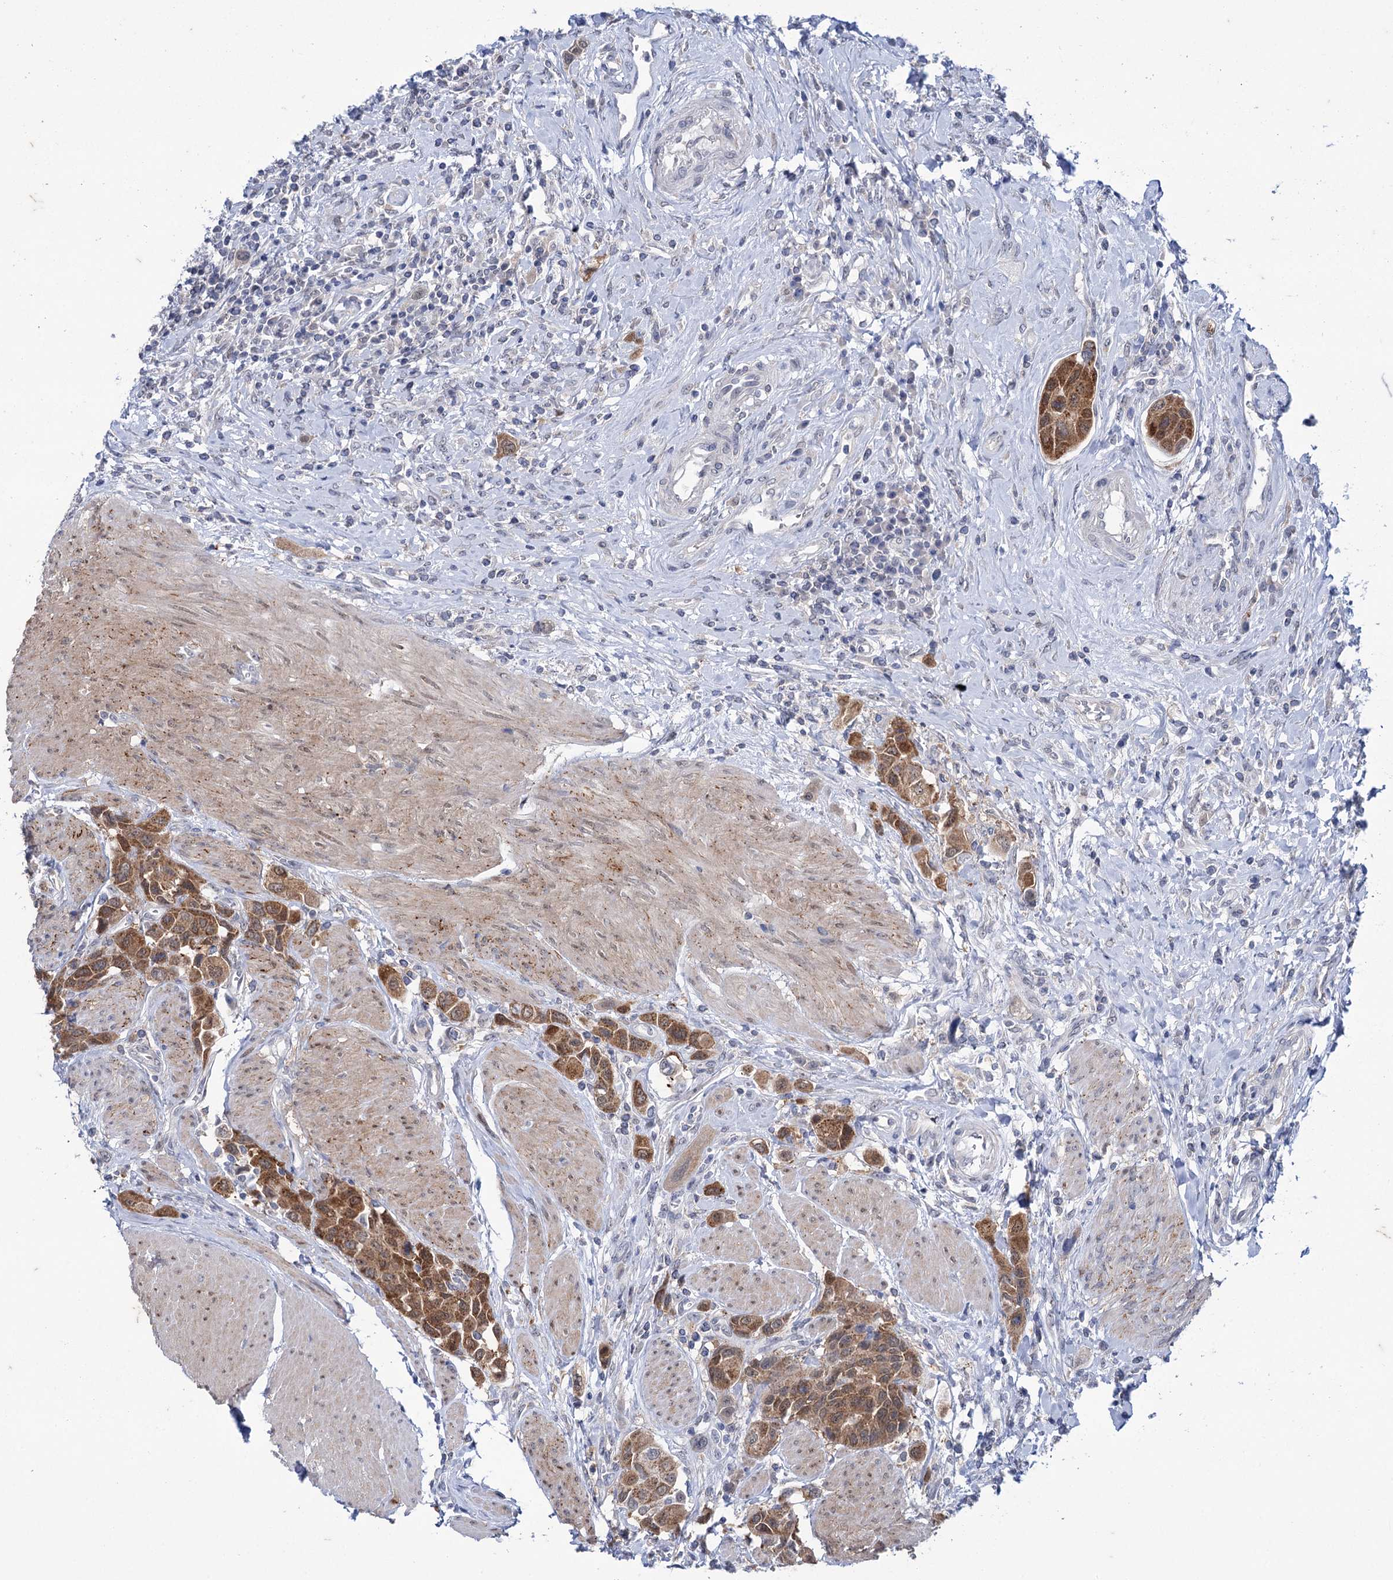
{"staining": {"intensity": "moderate", "quantity": ">75%", "location": "cytoplasmic/membranous"}, "tissue": "urothelial cancer", "cell_type": "Tumor cells", "image_type": "cancer", "snomed": [{"axis": "morphology", "description": "Urothelial carcinoma, High grade"}, {"axis": "topography", "description": "Urinary bladder"}], "caption": "A high-resolution histopathology image shows immunohistochemistry staining of urothelial carcinoma (high-grade), which exhibits moderate cytoplasmic/membranous positivity in approximately >75% of tumor cells.", "gene": "MID1IP1", "patient": {"sex": "male", "age": 50}}